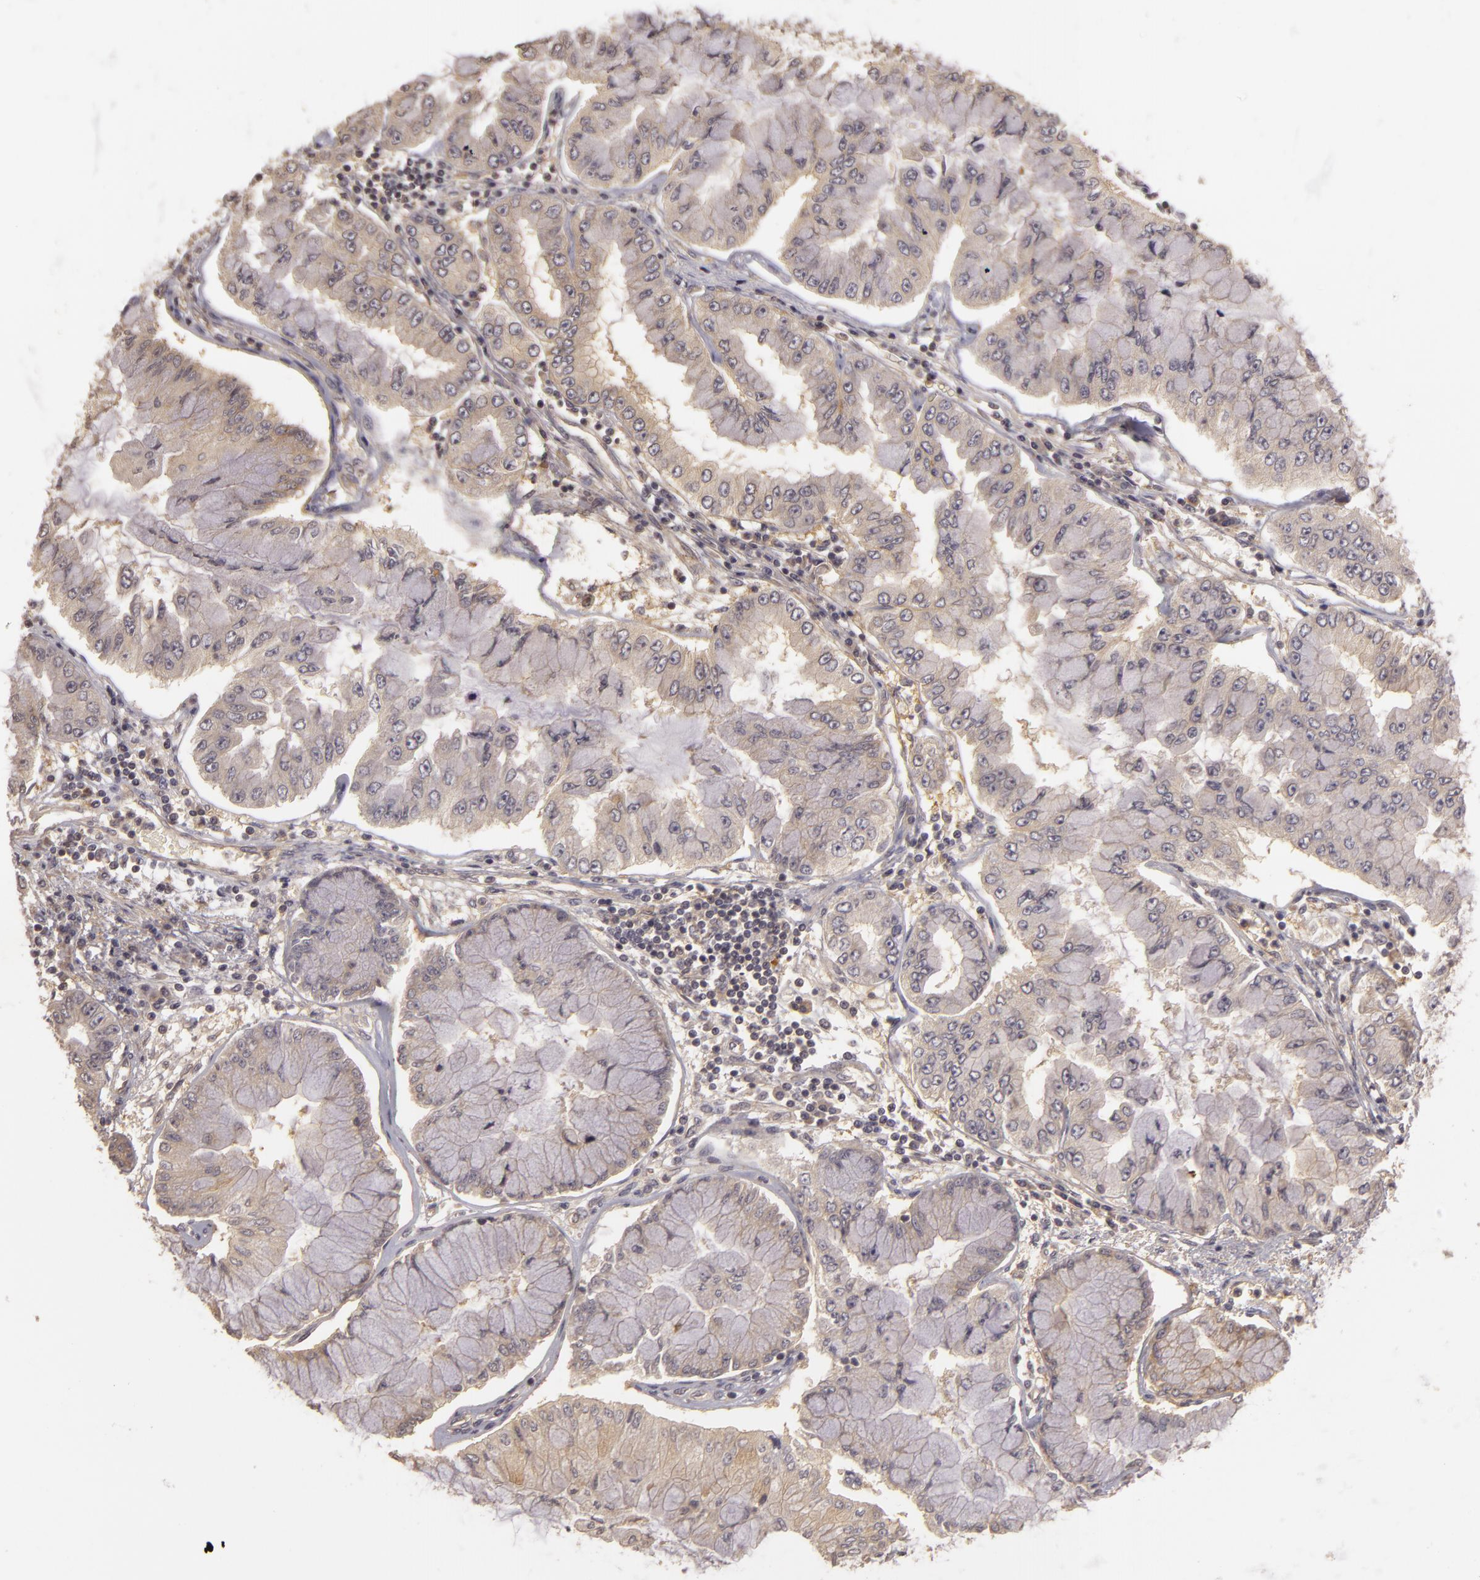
{"staining": {"intensity": "weak", "quantity": ">75%", "location": "cytoplasmic/membranous"}, "tissue": "liver cancer", "cell_type": "Tumor cells", "image_type": "cancer", "snomed": [{"axis": "morphology", "description": "Cholangiocarcinoma"}, {"axis": "topography", "description": "Liver"}], "caption": "Immunohistochemistry (IHC) histopathology image of neoplastic tissue: cholangiocarcinoma (liver) stained using immunohistochemistry demonstrates low levels of weak protein expression localized specifically in the cytoplasmic/membranous of tumor cells, appearing as a cytoplasmic/membranous brown color.", "gene": "HRAS", "patient": {"sex": "female", "age": 79}}